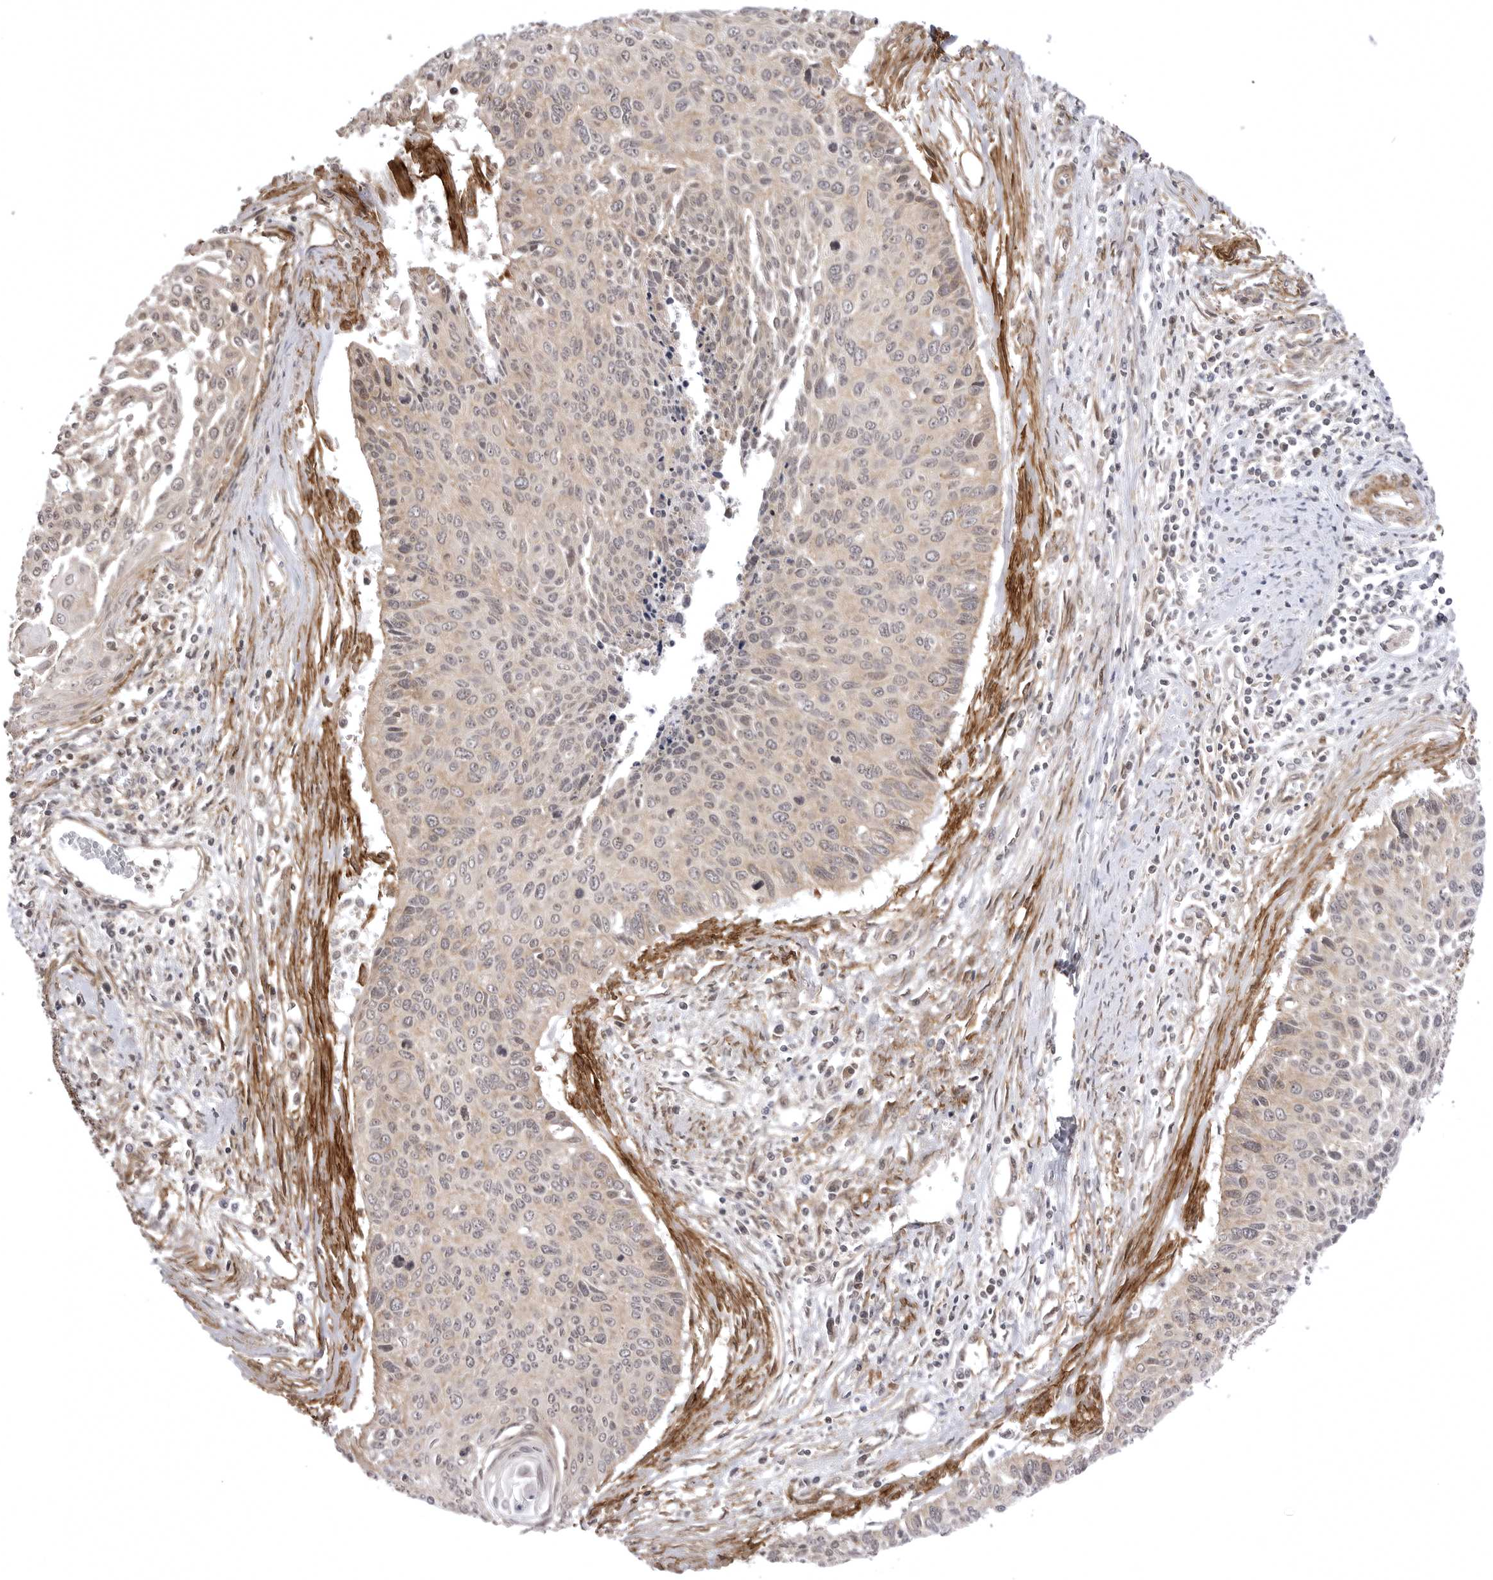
{"staining": {"intensity": "weak", "quantity": "<25%", "location": "cytoplasmic/membranous,nuclear"}, "tissue": "cervical cancer", "cell_type": "Tumor cells", "image_type": "cancer", "snomed": [{"axis": "morphology", "description": "Squamous cell carcinoma, NOS"}, {"axis": "topography", "description": "Cervix"}], "caption": "IHC photomicrograph of neoplastic tissue: human cervical cancer stained with DAB (3,3'-diaminobenzidine) demonstrates no significant protein expression in tumor cells. Brightfield microscopy of immunohistochemistry stained with DAB (brown) and hematoxylin (blue), captured at high magnification.", "gene": "SORBS1", "patient": {"sex": "female", "age": 55}}